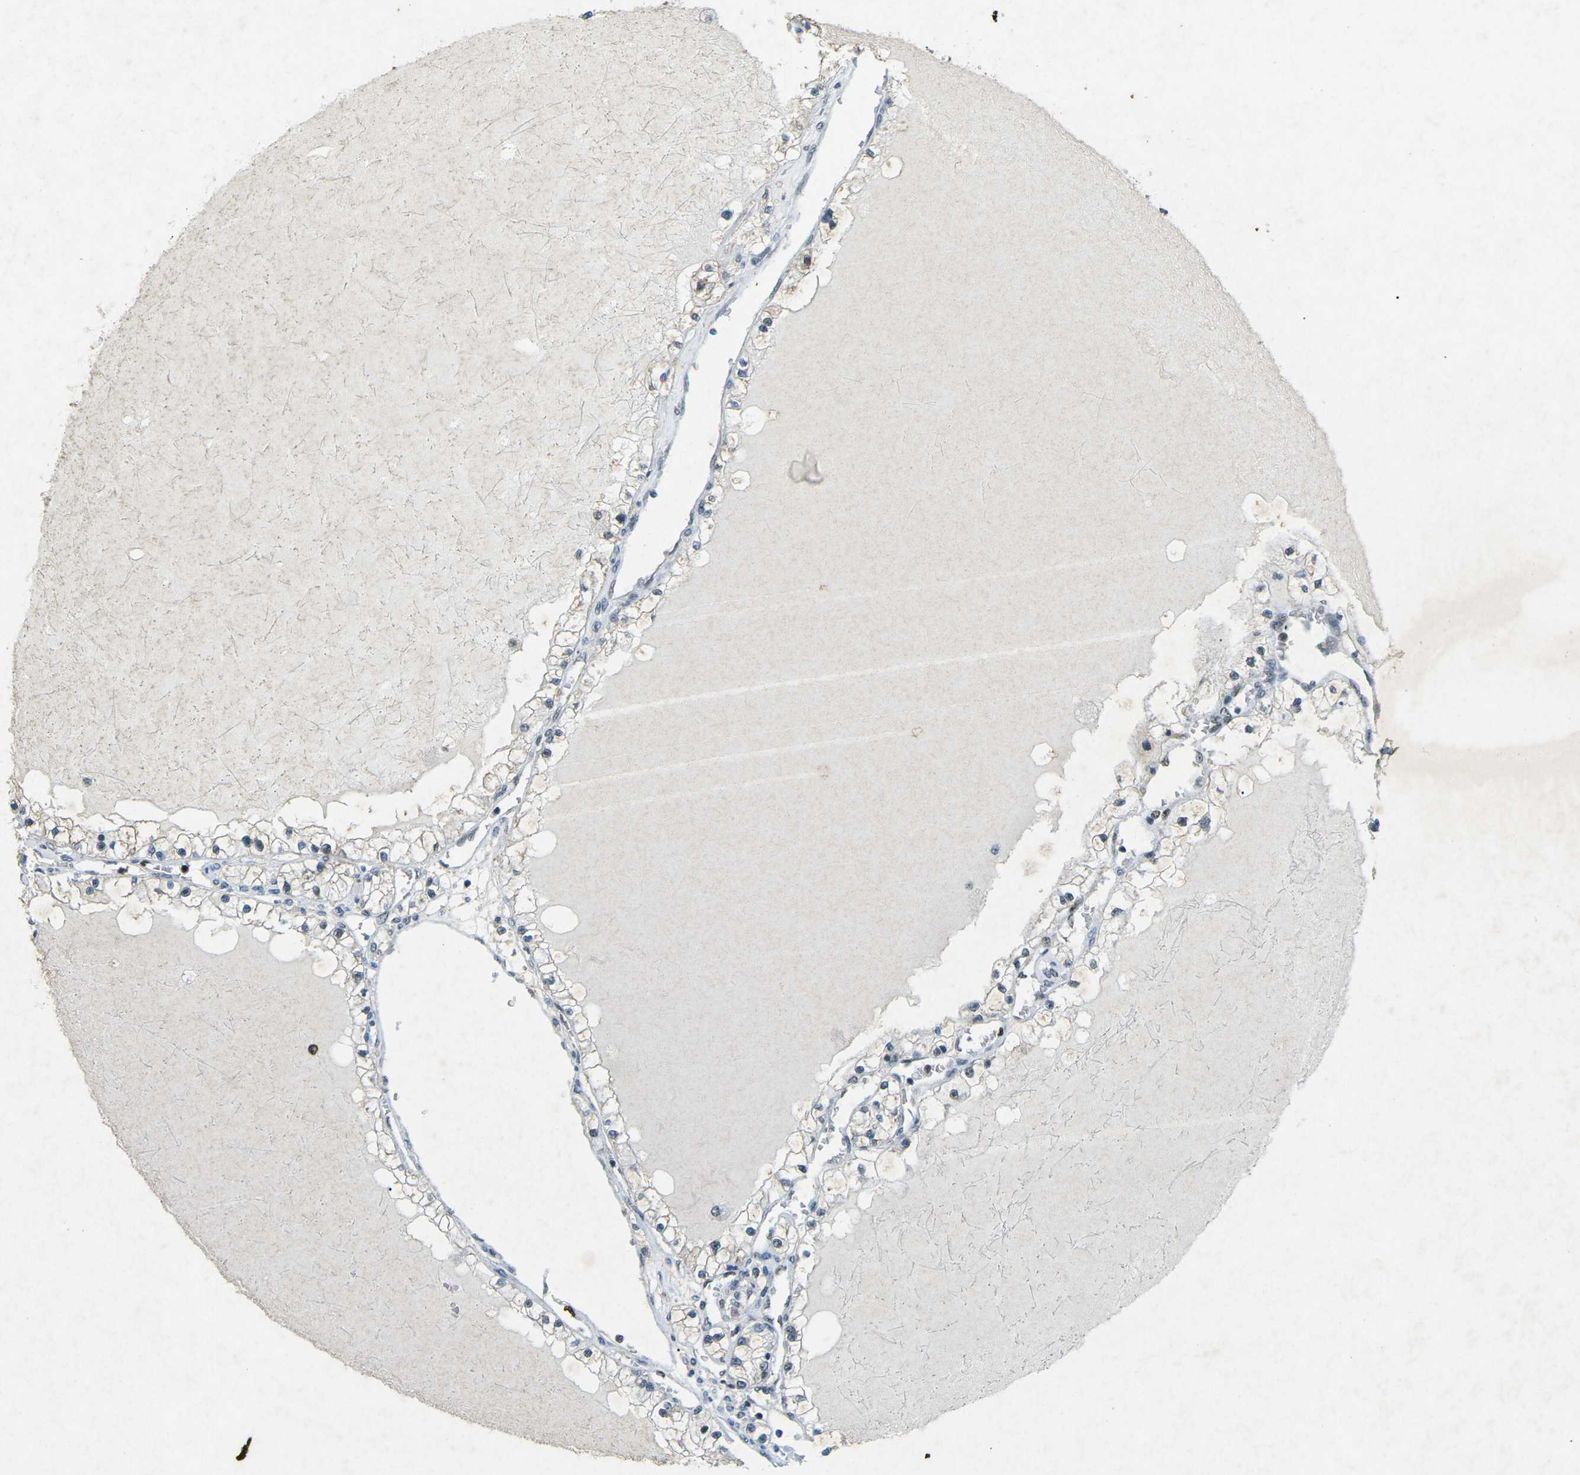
{"staining": {"intensity": "negative", "quantity": "none", "location": "none"}, "tissue": "renal cancer", "cell_type": "Tumor cells", "image_type": "cancer", "snomed": [{"axis": "morphology", "description": "Adenocarcinoma, NOS"}, {"axis": "topography", "description": "Kidney"}], "caption": "The histopathology image displays no staining of tumor cells in renal cancer.", "gene": "RB1", "patient": {"sex": "male", "age": 68}}